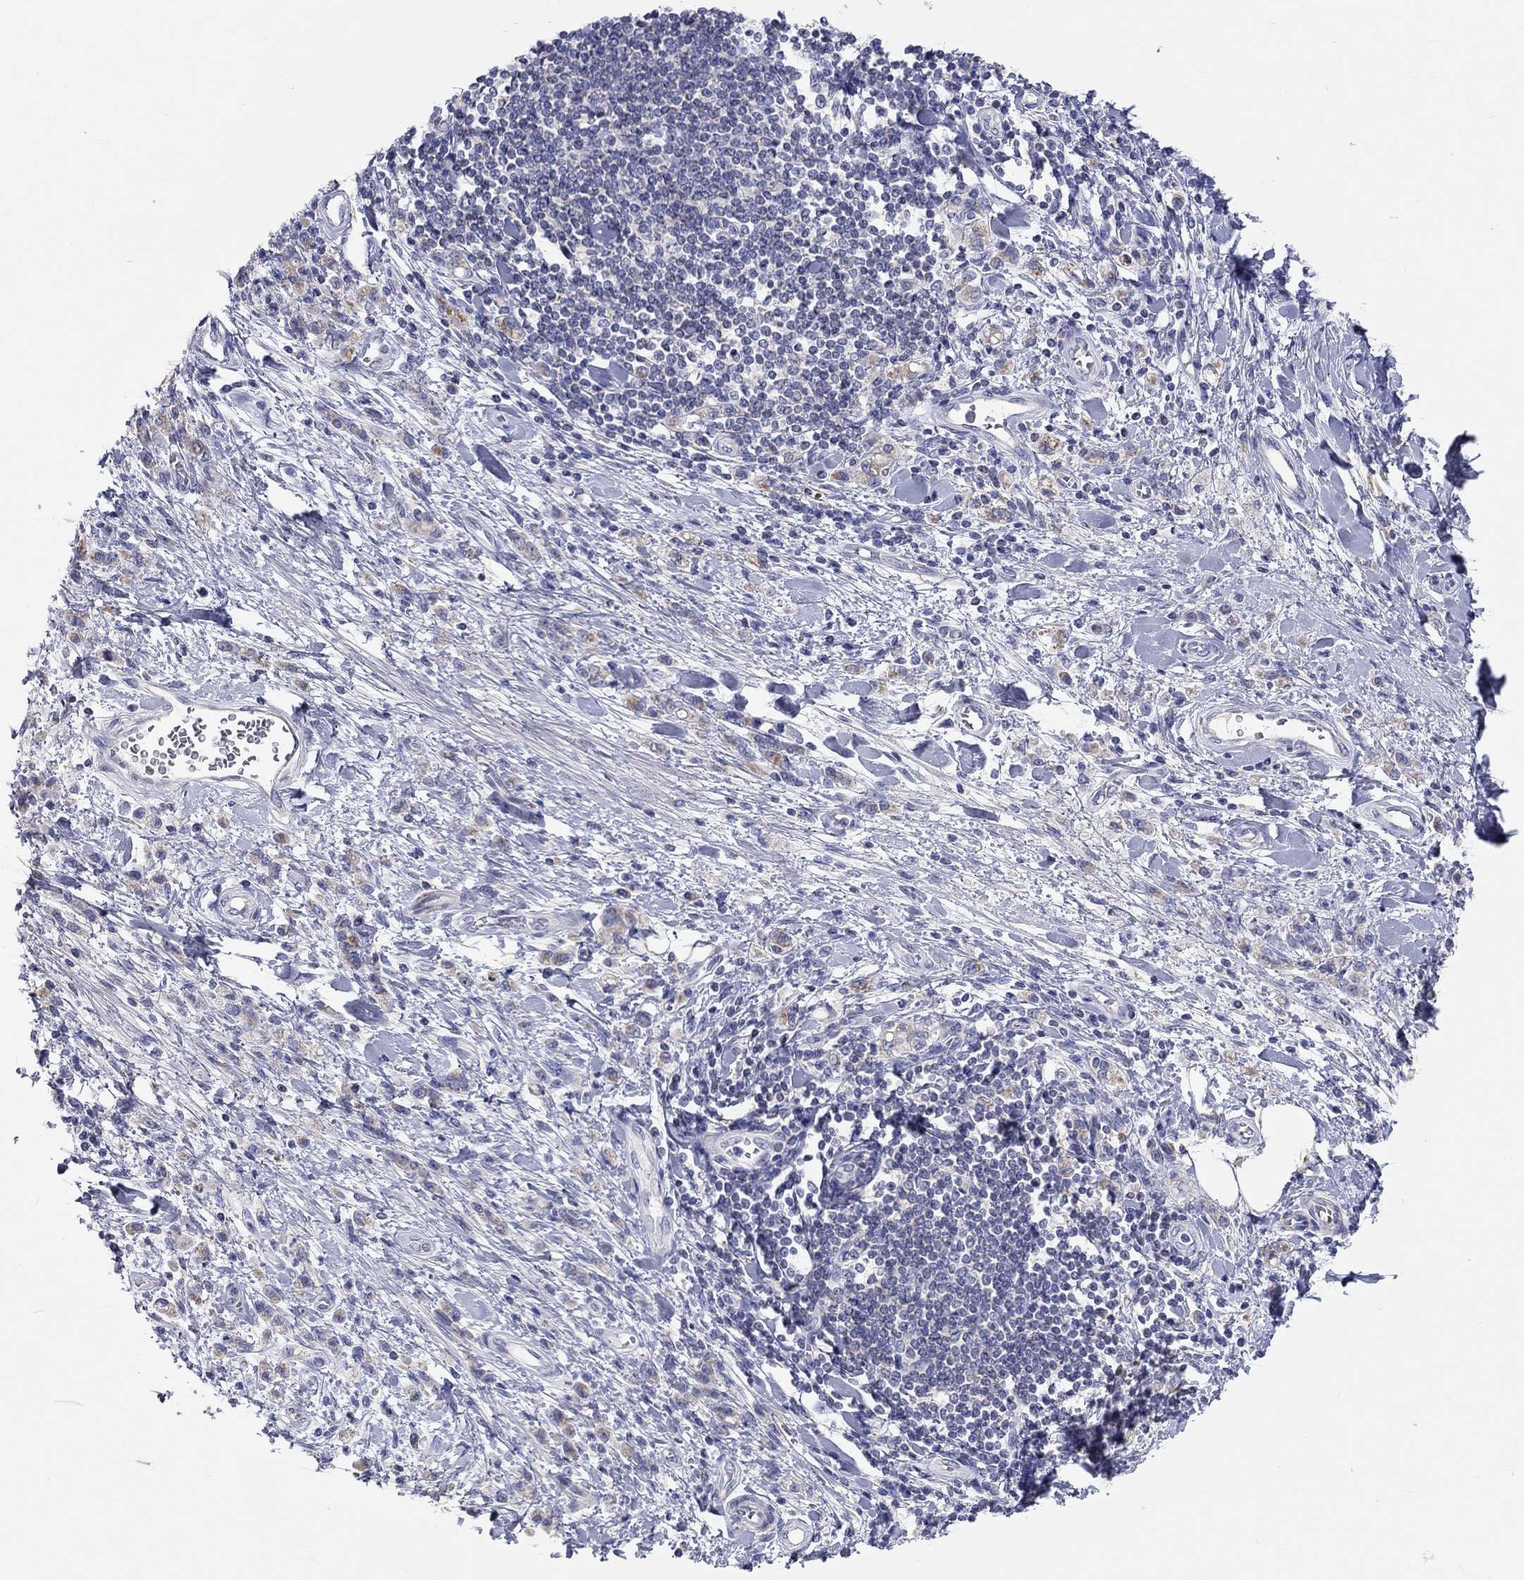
{"staining": {"intensity": "weak", "quantity": ">75%", "location": "cytoplasmic/membranous"}, "tissue": "stomach cancer", "cell_type": "Tumor cells", "image_type": "cancer", "snomed": [{"axis": "morphology", "description": "Adenocarcinoma, NOS"}, {"axis": "topography", "description": "Stomach"}], "caption": "Stomach cancer stained with IHC displays weak cytoplasmic/membranous staining in about >75% of tumor cells.", "gene": "RCAN1", "patient": {"sex": "male", "age": 77}}